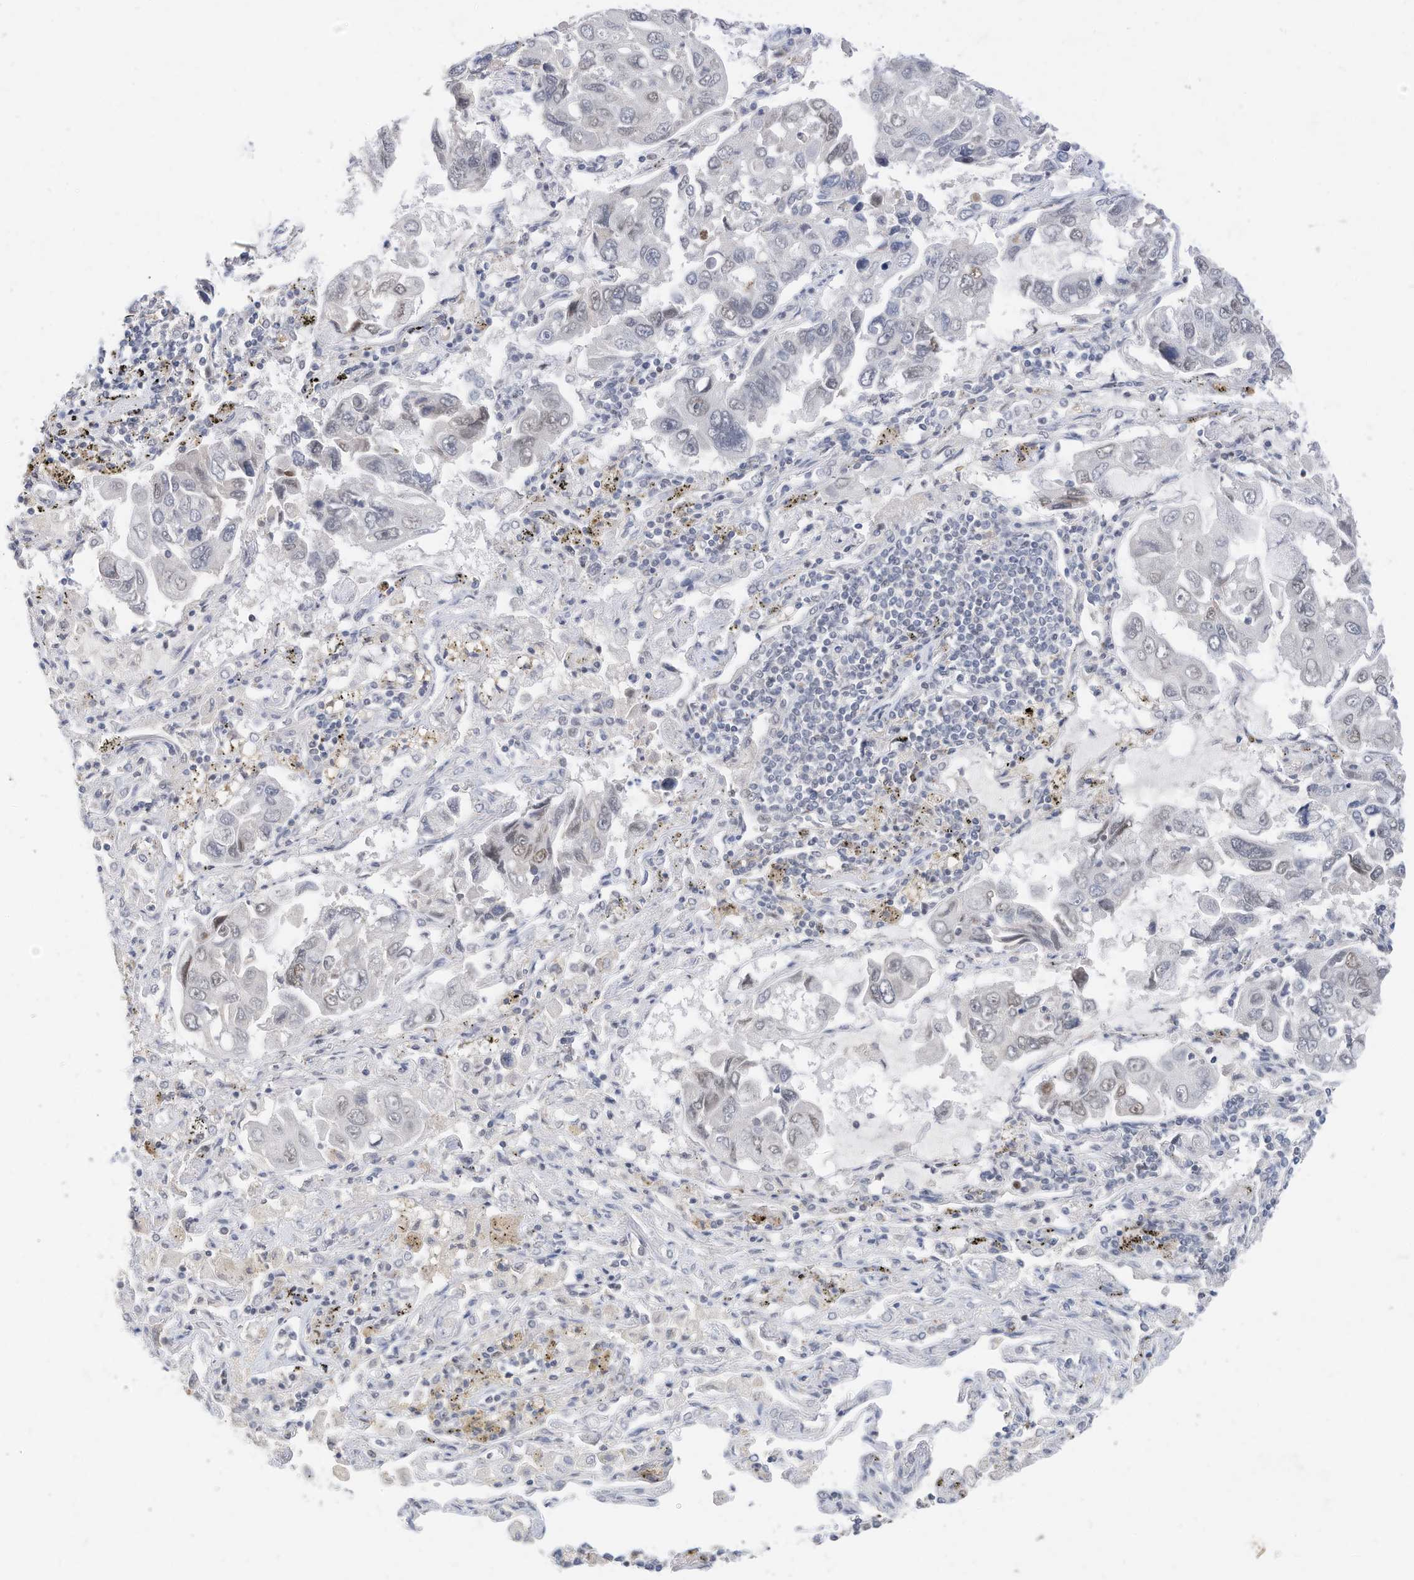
{"staining": {"intensity": "negative", "quantity": "none", "location": "none"}, "tissue": "lung cancer", "cell_type": "Tumor cells", "image_type": "cancer", "snomed": [{"axis": "morphology", "description": "Adenocarcinoma, NOS"}, {"axis": "topography", "description": "Lung"}], "caption": "The image exhibits no staining of tumor cells in lung cancer.", "gene": "OGT", "patient": {"sex": "male", "age": 64}}